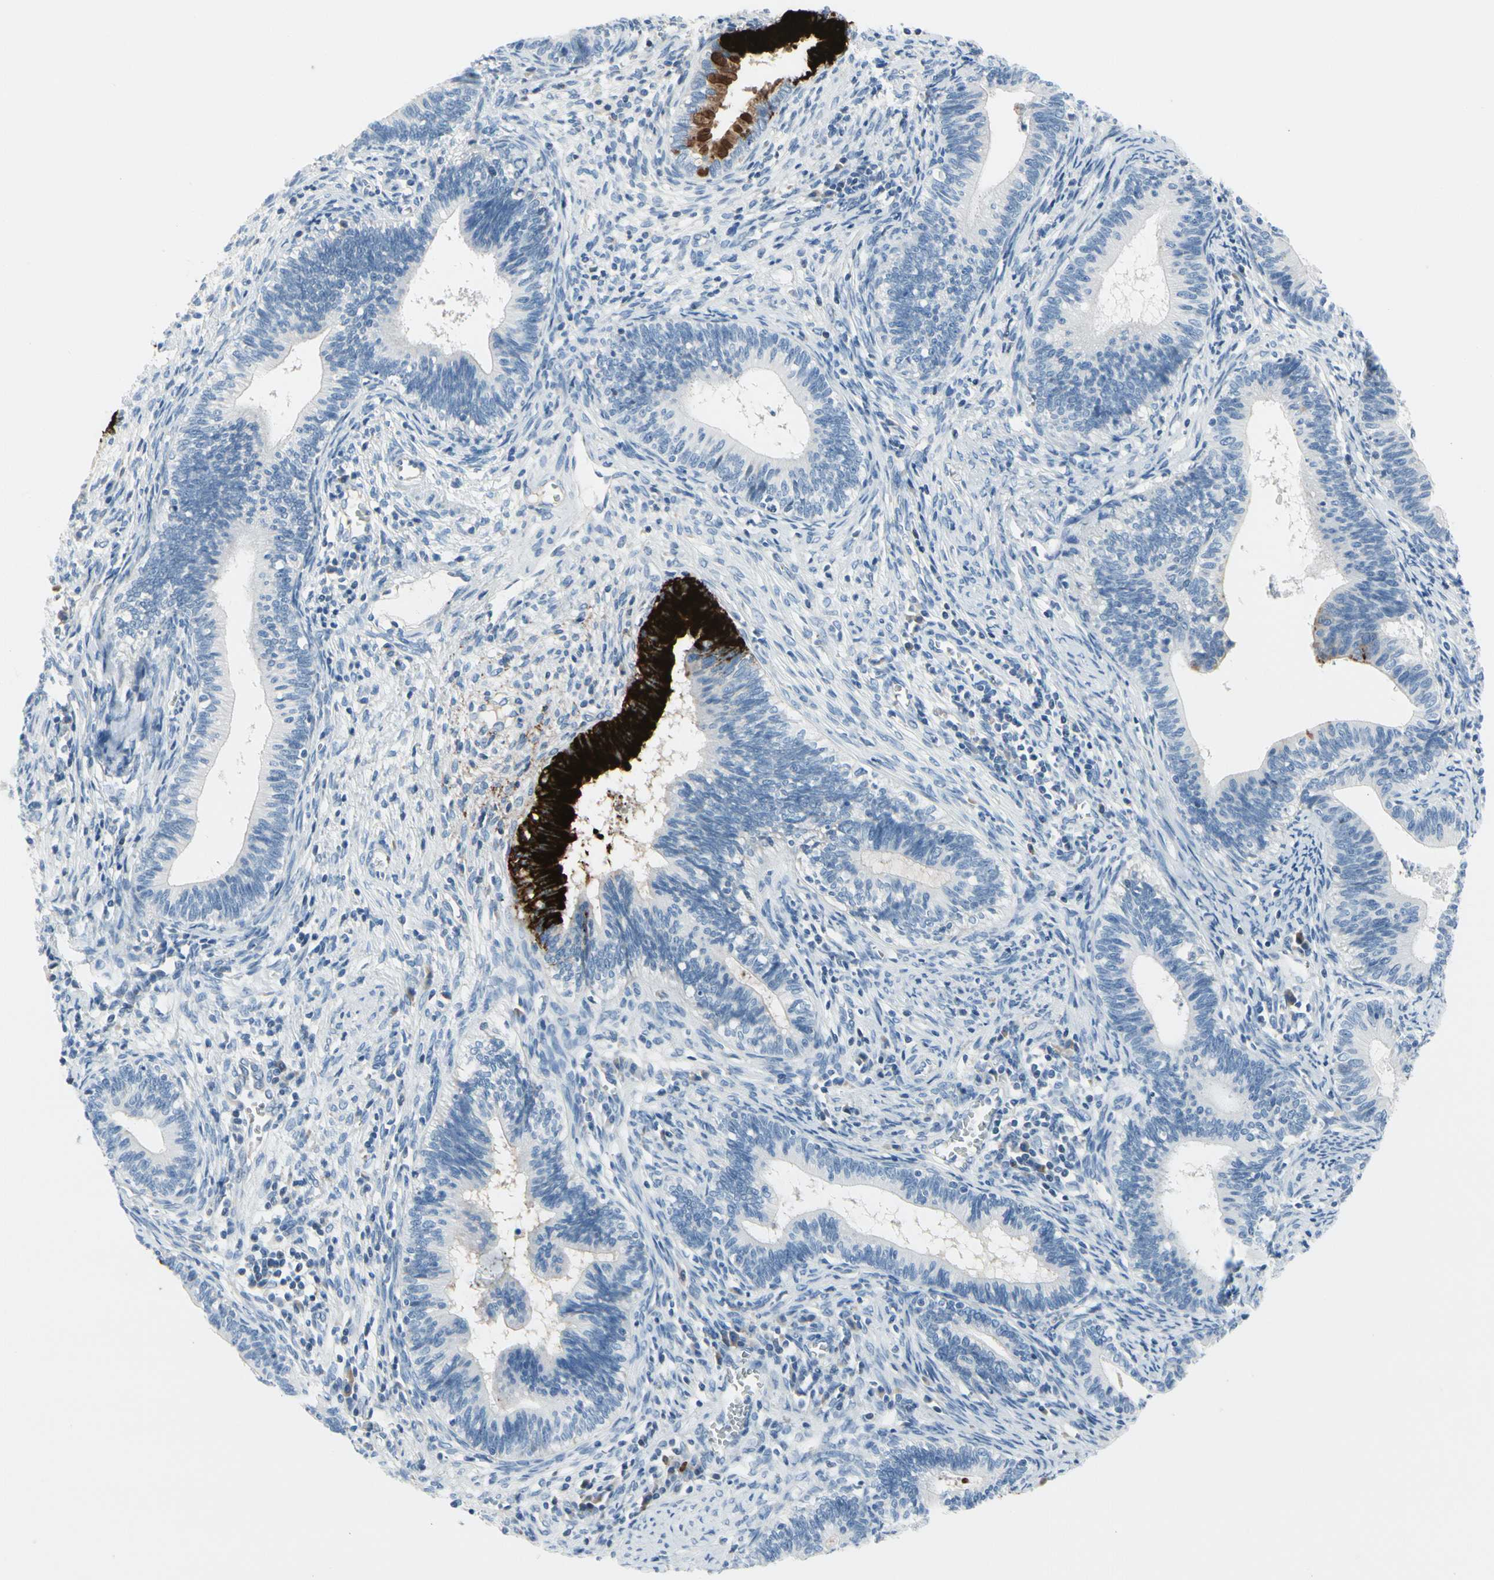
{"staining": {"intensity": "strong", "quantity": "25%-75%", "location": "cytoplasmic/membranous"}, "tissue": "cervical cancer", "cell_type": "Tumor cells", "image_type": "cancer", "snomed": [{"axis": "morphology", "description": "Adenocarcinoma, NOS"}, {"axis": "topography", "description": "Cervix"}], "caption": "Cervical cancer (adenocarcinoma) stained for a protein exhibits strong cytoplasmic/membranous positivity in tumor cells. (Stains: DAB in brown, nuclei in blue, Microscopy: brightfield microscopy at high magnification).", "gene": "MUC5B", "patient": {"sex": "female", "age": 44}}